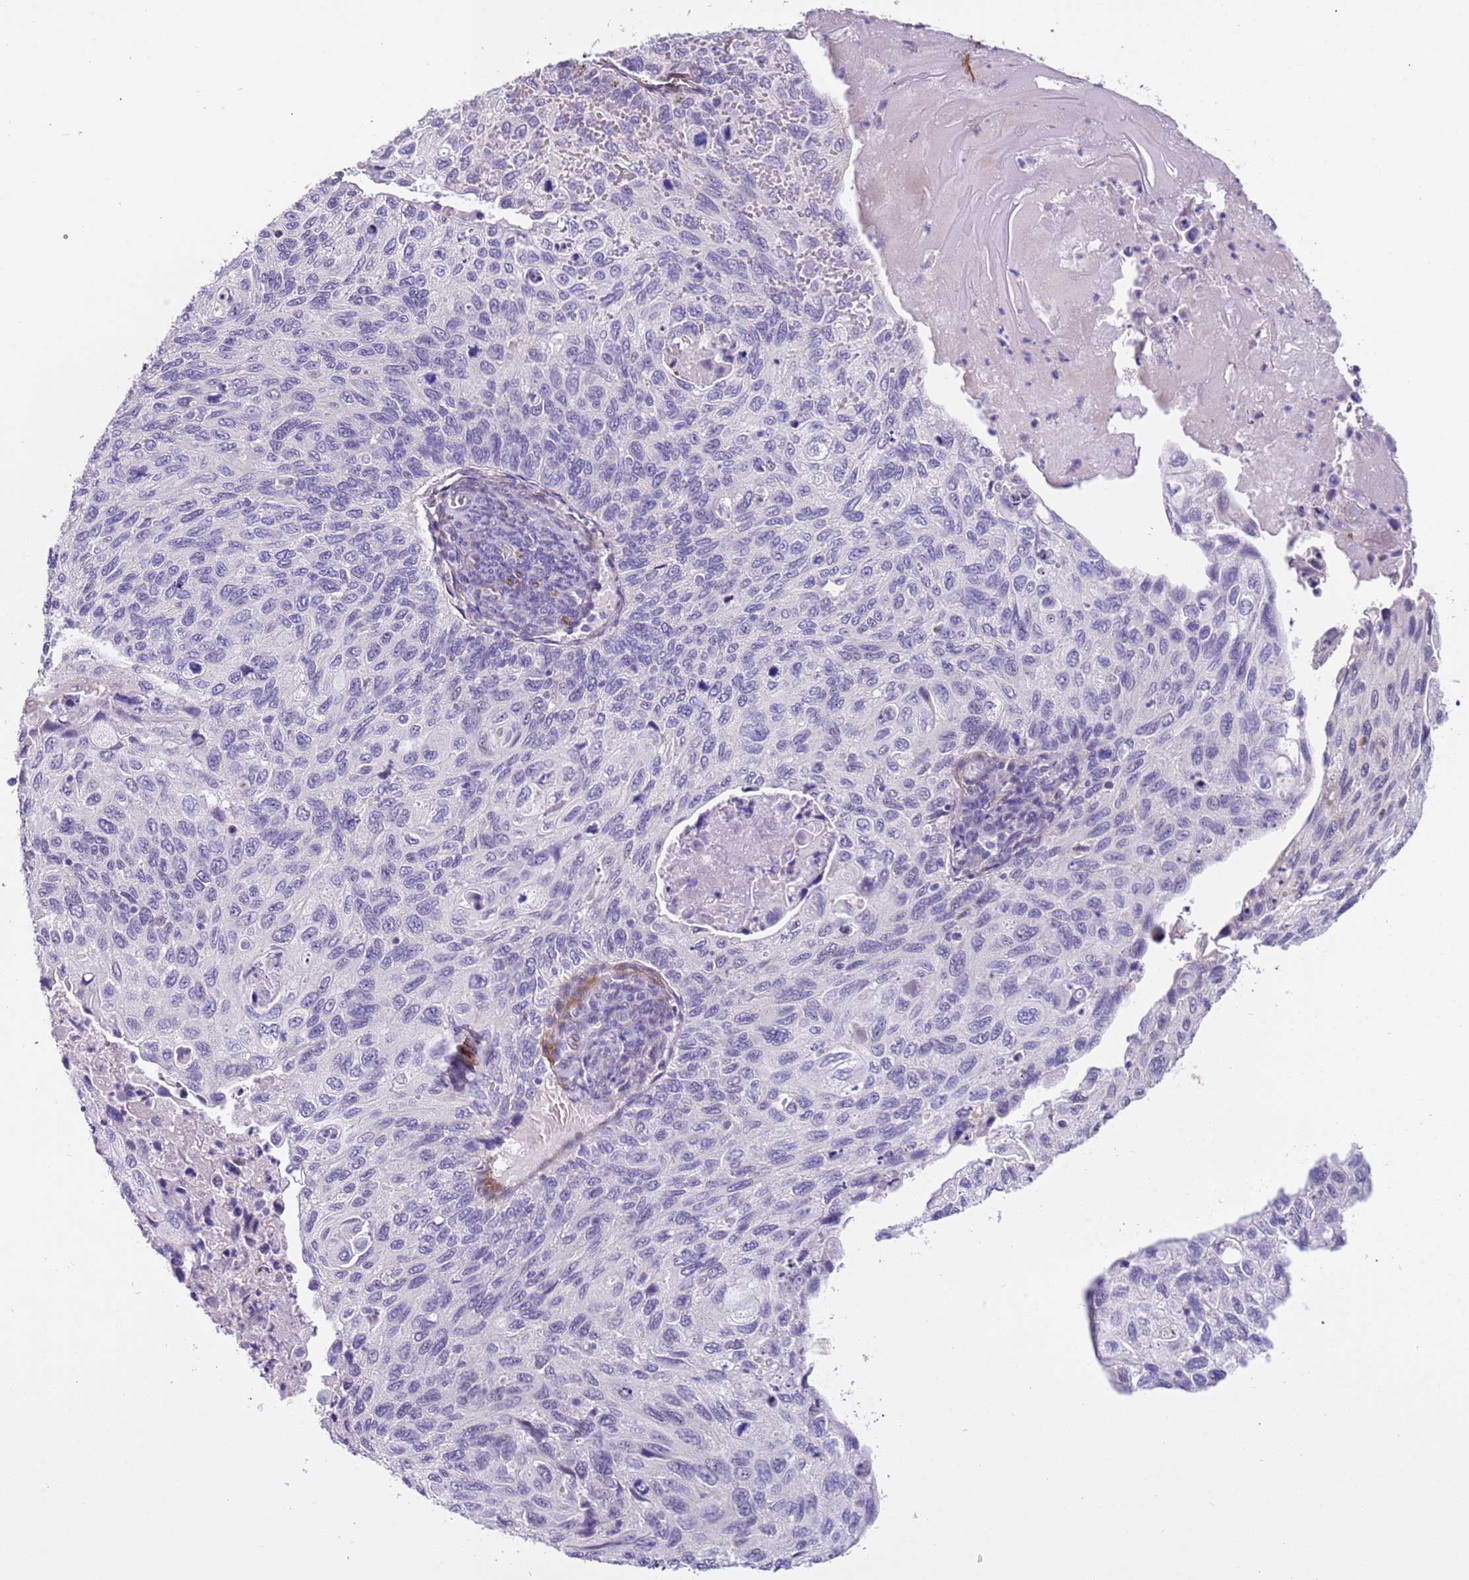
{"staining": {"intensity": "negative", "quantity": "none", "location": "none"}, "tissue": "cervical cancer", "cell_type": "Tumor cells", "image_type": "cancer", "snomed": [{"axis": "morphology", "description": "Squamous cell carcinoma, NOS"}, {"axis": "topography", "description": "Cervix"}], "caption": "This is a micrograph of IHC staining of cervical cancer, which shows no staining in tumor cells.", "gene": "PLEKHH1", "patient": {"sex": "female", "age": 70}}